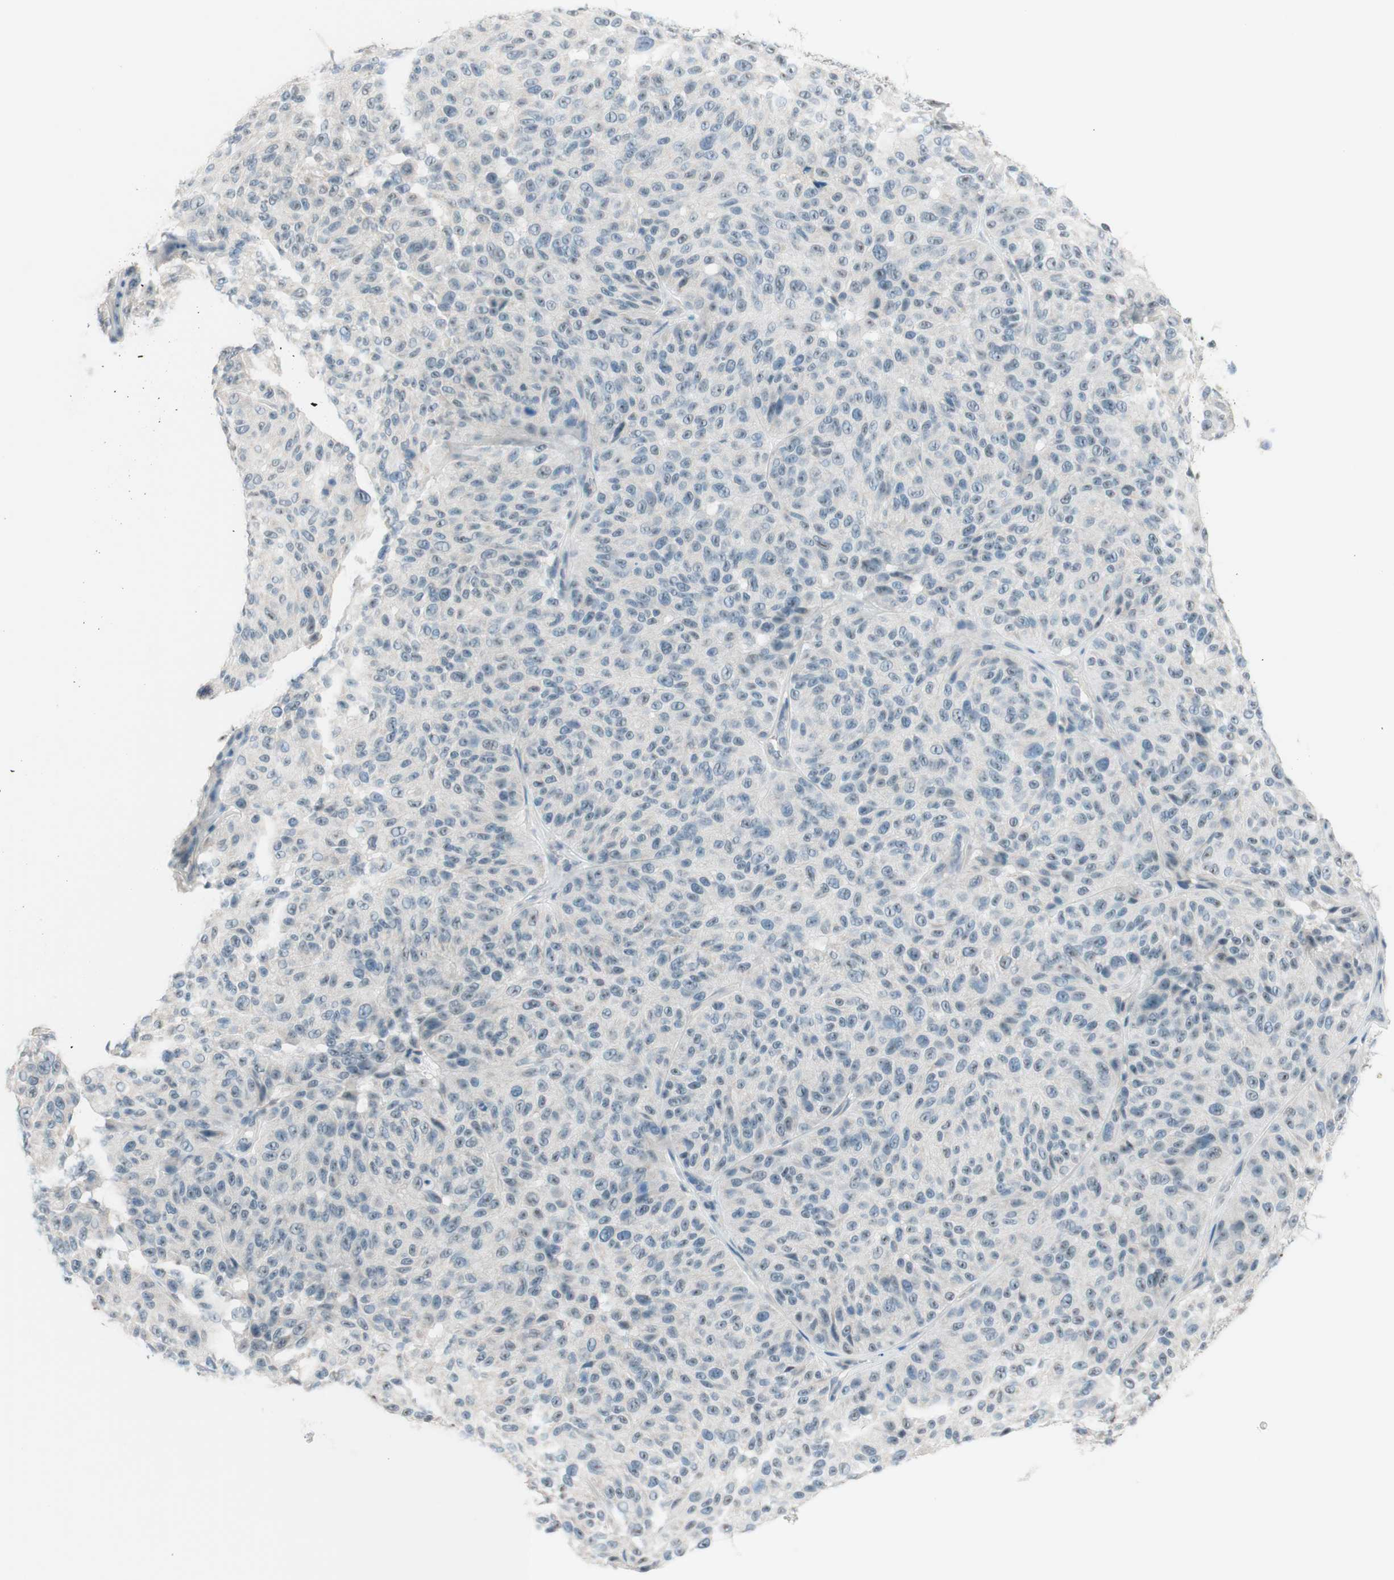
{"staining": {"intensity": "weak", "quantity": "25%-75%", "location": "nuclear"}, "tissue": "melanoma", "cell_type": "Tumor cells", "image_type": "cancer", "snomed": [{"axis": "morphology", "description": "Malignant melanoma, NOS"}, {"axis": "topography", "description": "Skin"}], "caption": "Tumor cells demonstrate weak nuclear expression in about 25%-75% of cells in melanoma.", "gene": "JPH1", "patient": {"sex": "female", "age": 46}}